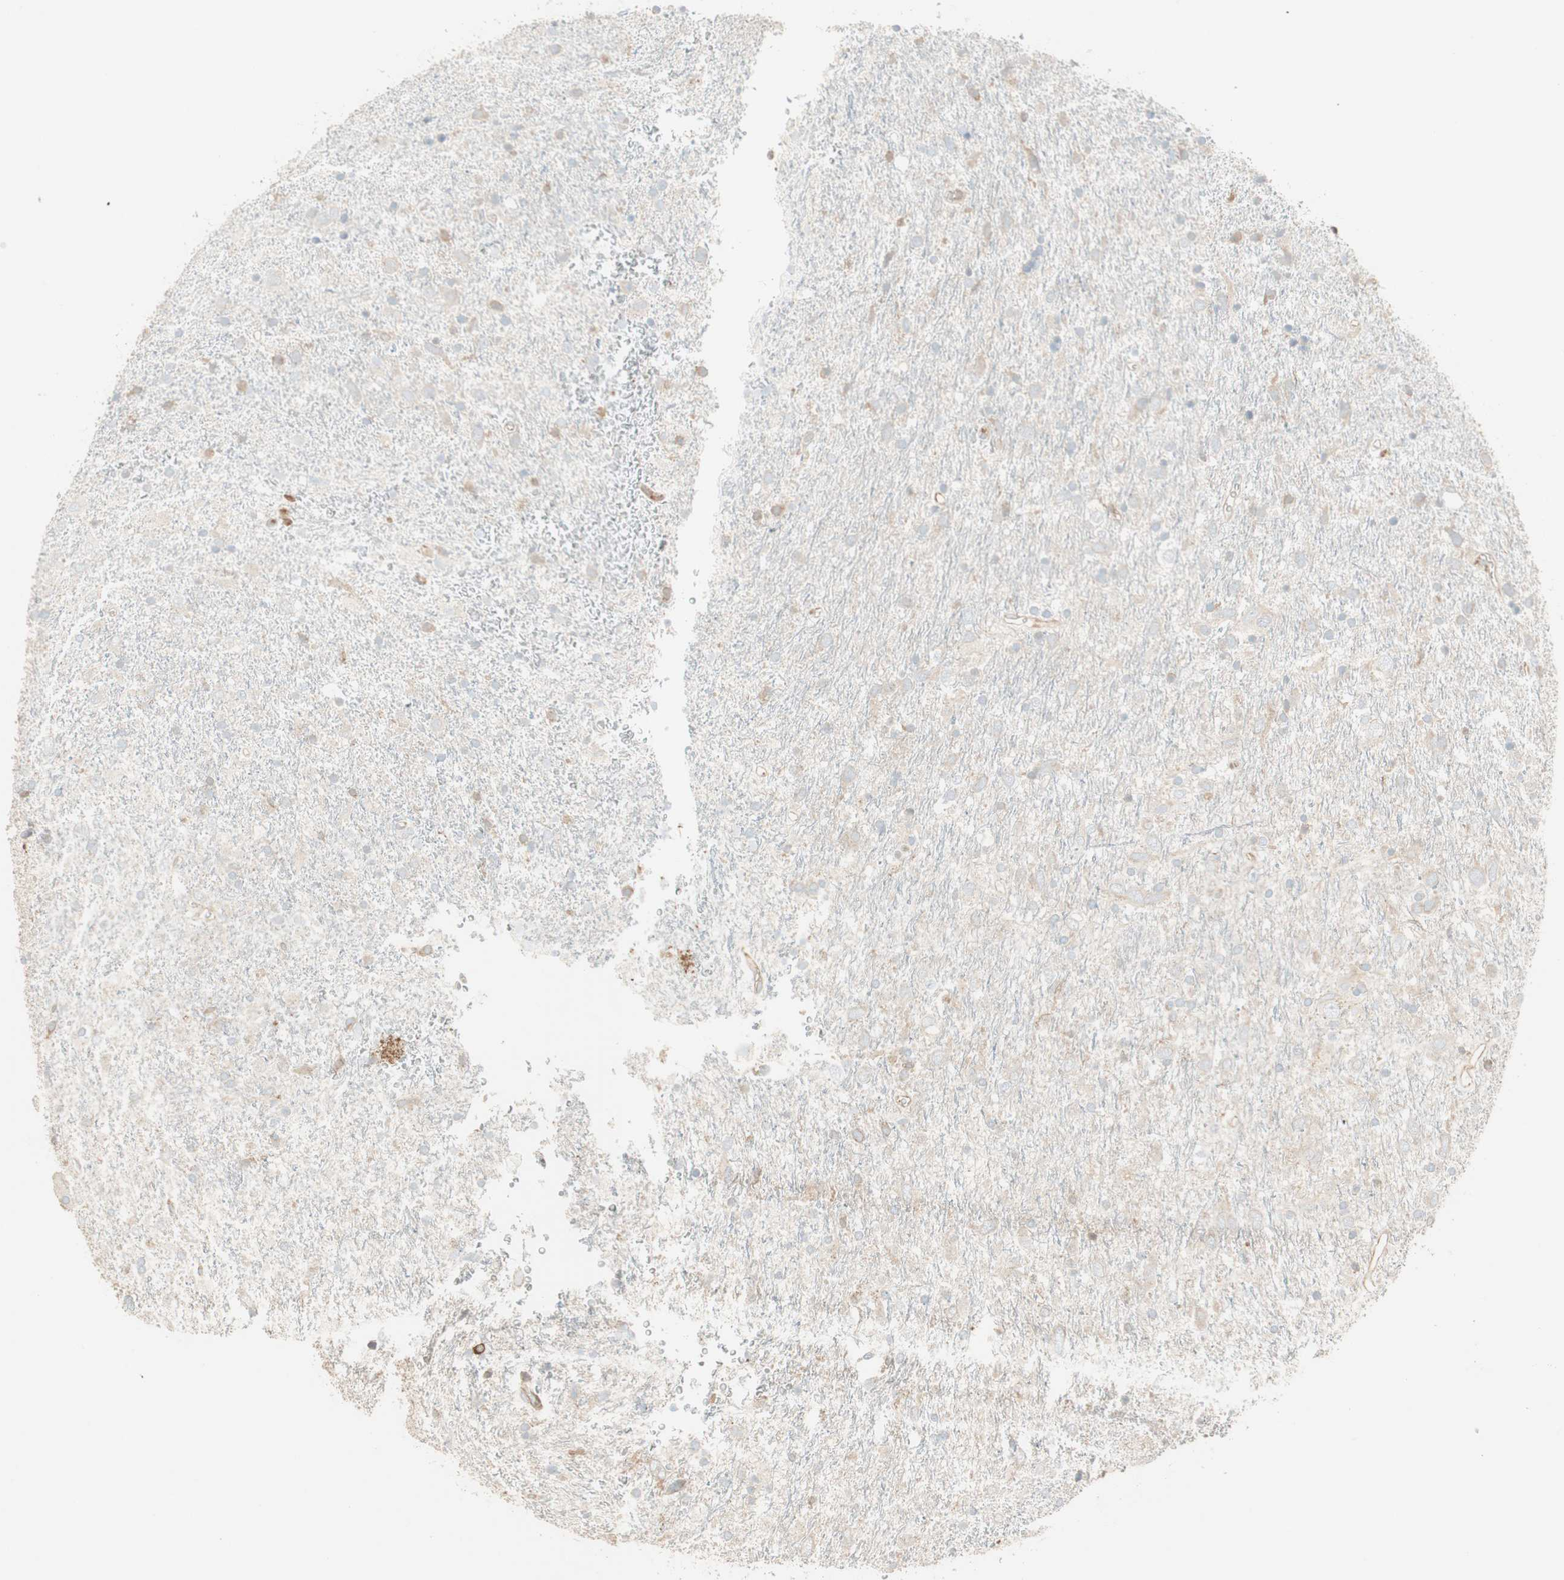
{"staining": {"intensity": "weak", "quantity": "<25%", "location": "cytoplasmic/membranous"}, "tissue": "glioma", "cell_type": "Tumor cells", "image_type": "cancer", "snomed": [{"axis": "morphology", "description": "Glioma, malignant, Low grade"}, {"axis": "topography", "description": "Brain"}], "caption": "IHC histopathology image of neoplastic tissue: glioma stained with DAB displays no significant protein positivity in tumor cells. Nuclei are stained in blue.", "gene": "CRLF3", "patient": {"sex": "male", "age": 77}}